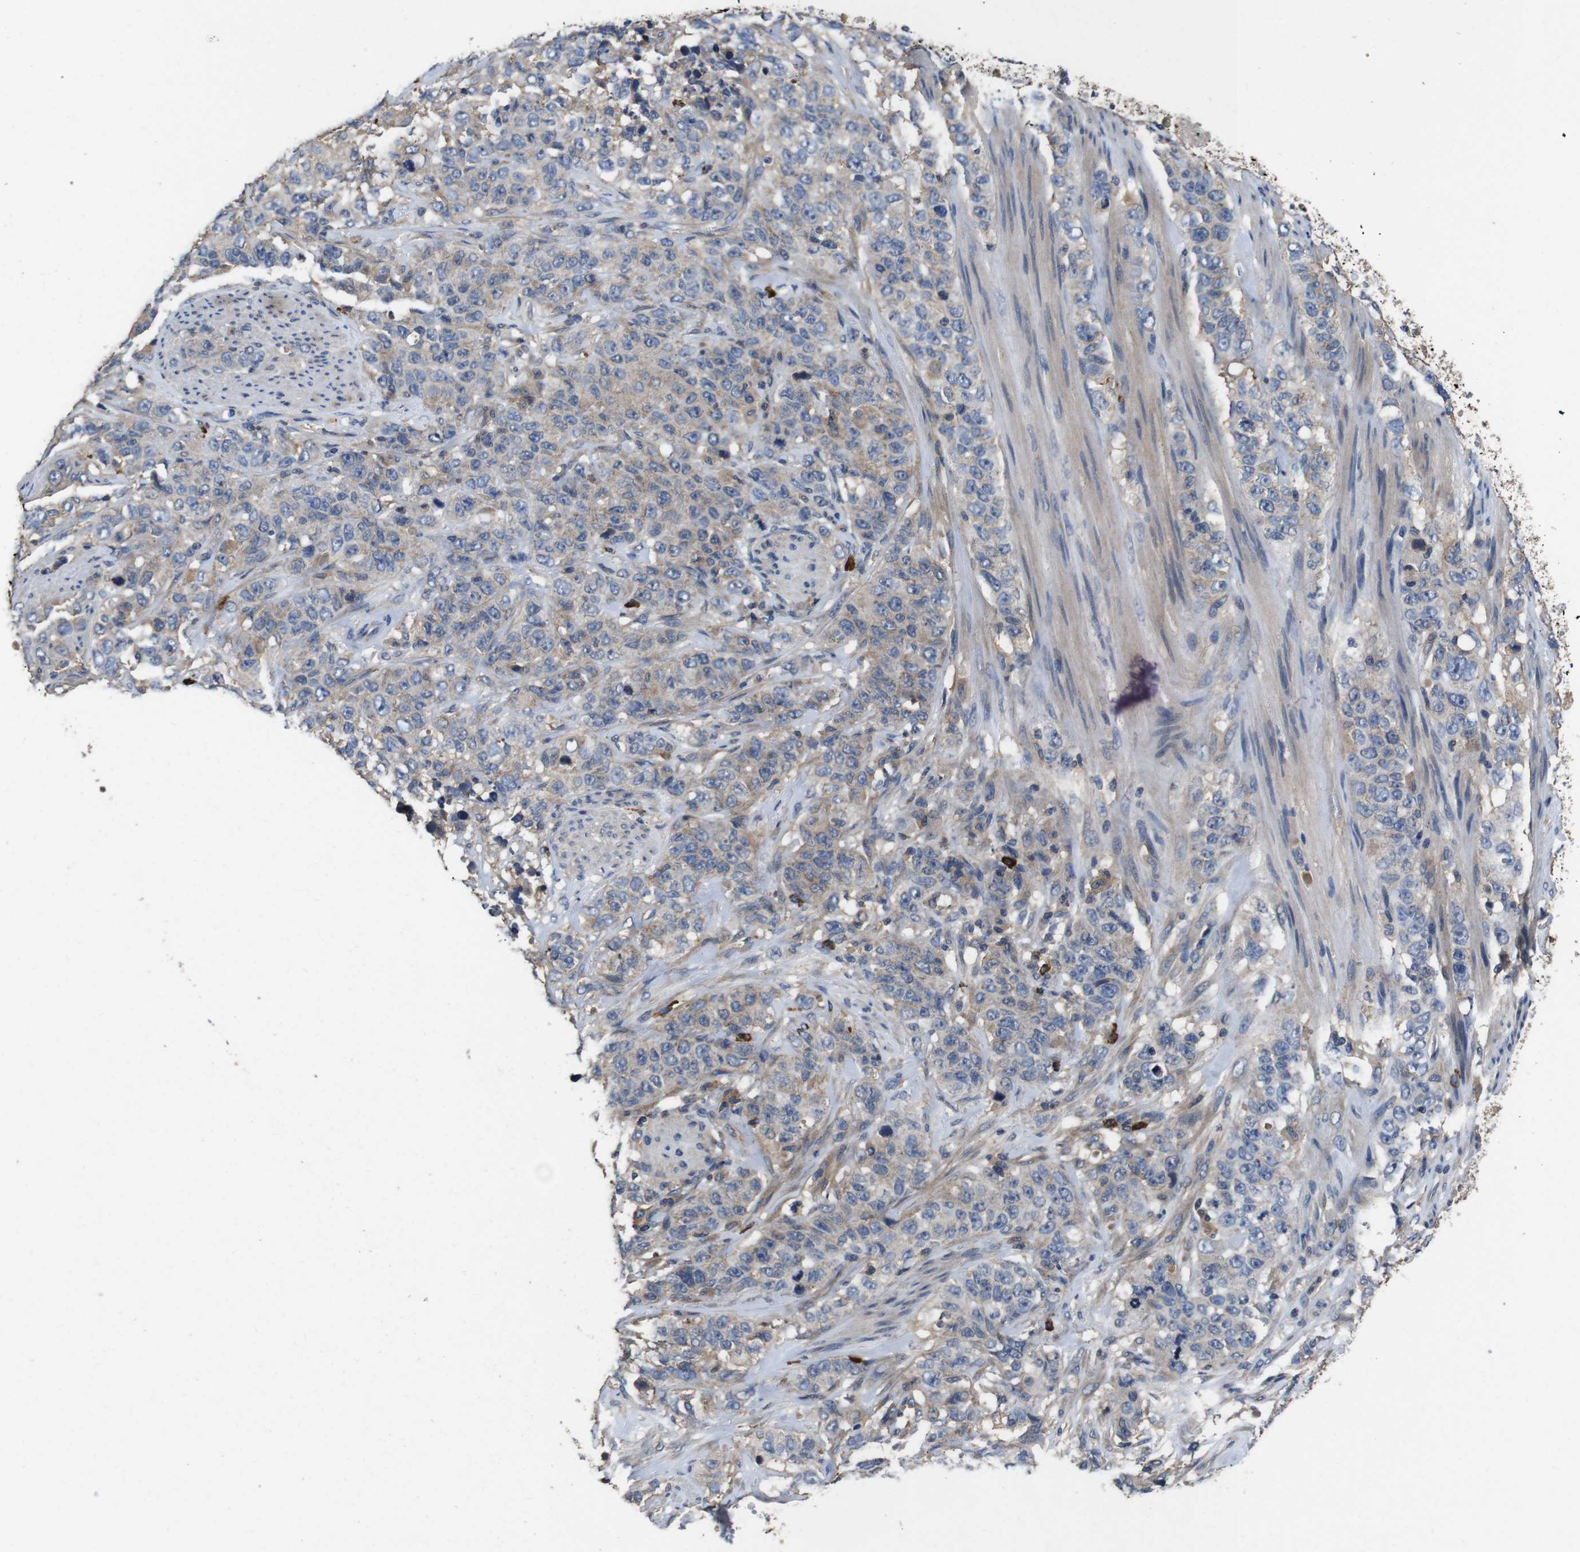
{"staining": {"intensity": "weak", "quantity": "<25%", "location": "cytoplasmic/membranous"}, "tissue": "stomach cancer", "cell_type": "Tumor cells", "image_type": "cancer", "snomed": [{"axis": "morphology", "description": "Adenocarcinoma, NOS"}, {"axis": "topography", "description": "Stomach"}], "caption": "Stomach cancer (adenocarcinoma) stained for a protein using immunohistochemistry (IHC) displays no expression tumor cells.", "gene": "GLIPR1", "patient": {"sex": "male", "age": 48}}